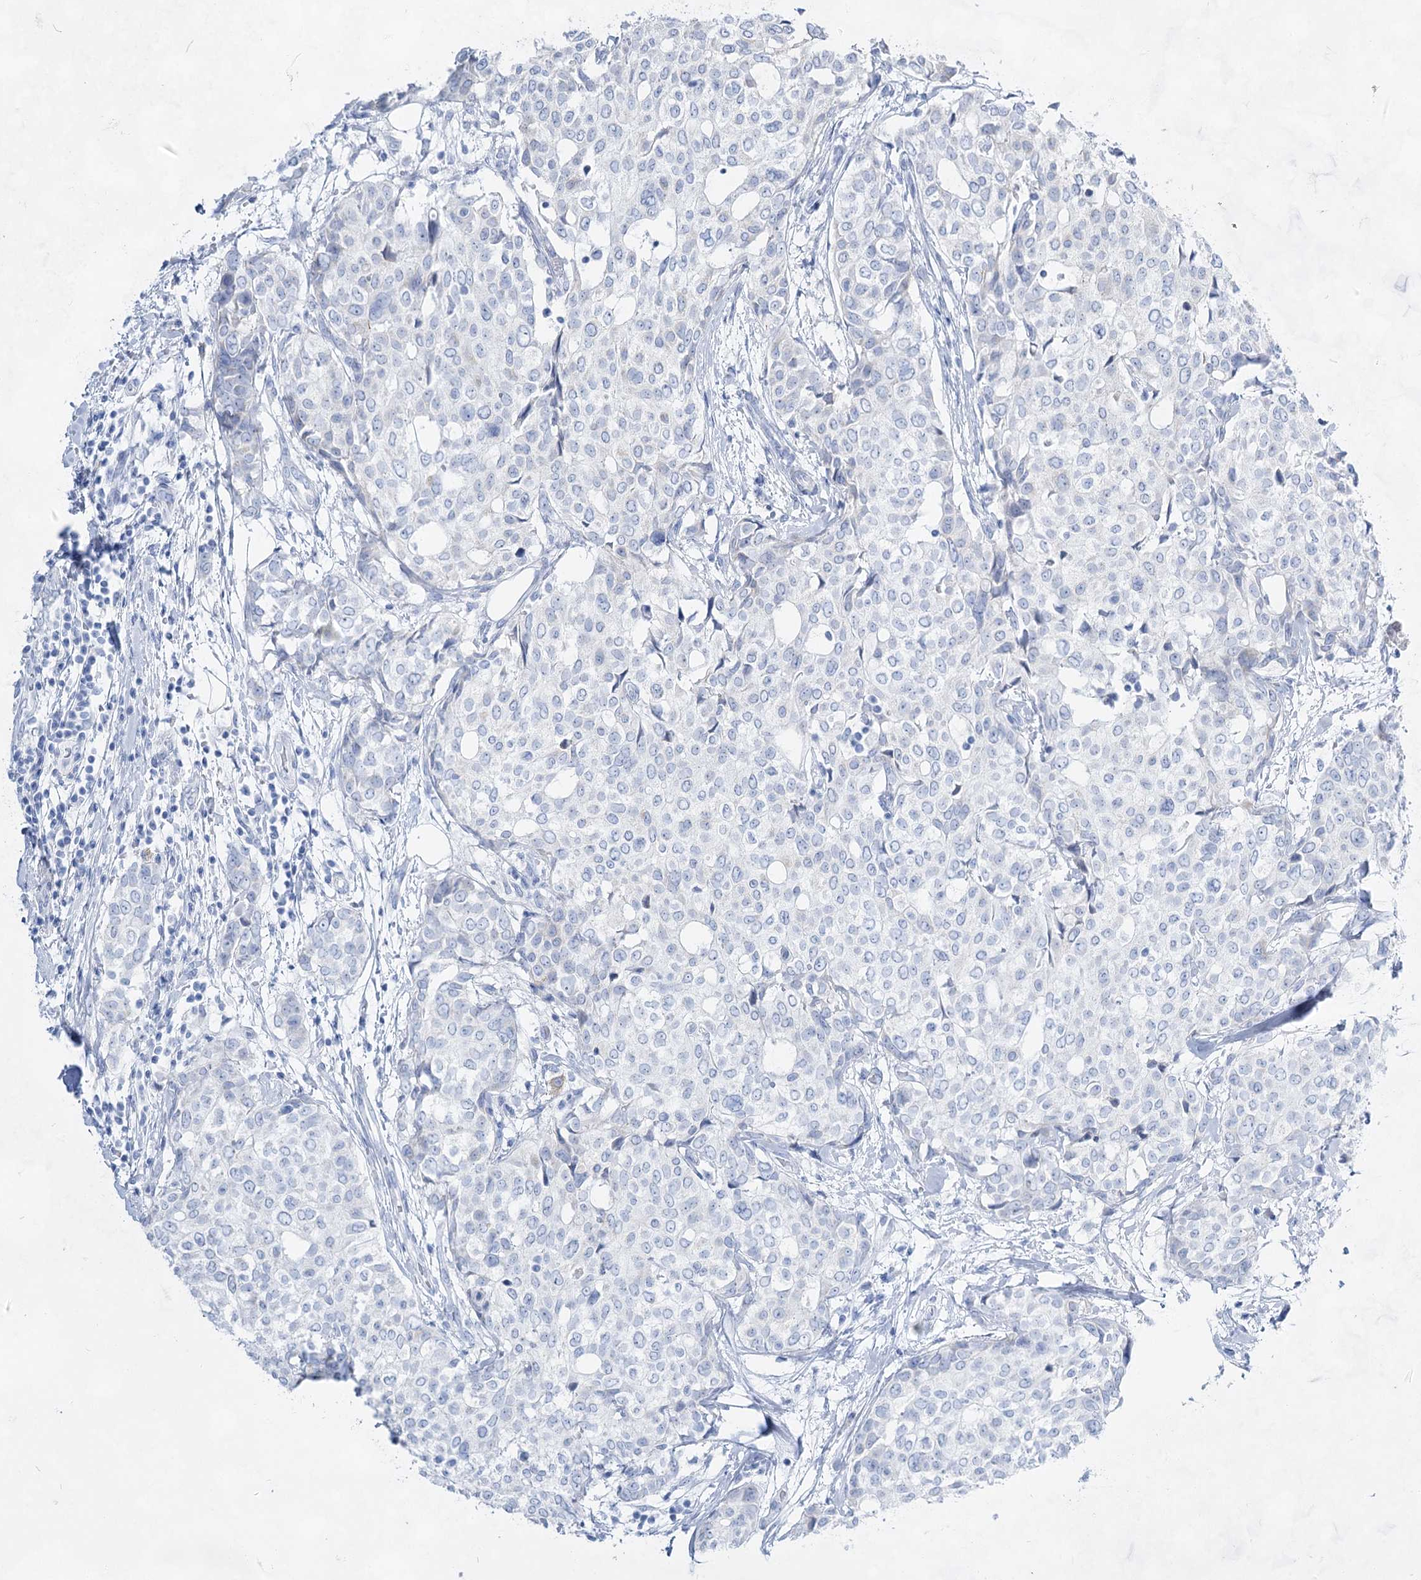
{"staining": {"intensity": "negative", "quantity": "none", "location": "none"}, "tissue": "breast cancer", "cell_type": "Tumor cells", "image_type": "cancer", "snomed": [{"axis": "morphology", "description": "Lobular carcinoma"}, {"axis": "topography", "description": "Breast"}], "caption": "An image of human lobular carcinoma (breast) is negative for staining in tumor cells.", "gene": "ACRV1", "patient": {"sex": "female", "age": 51}}